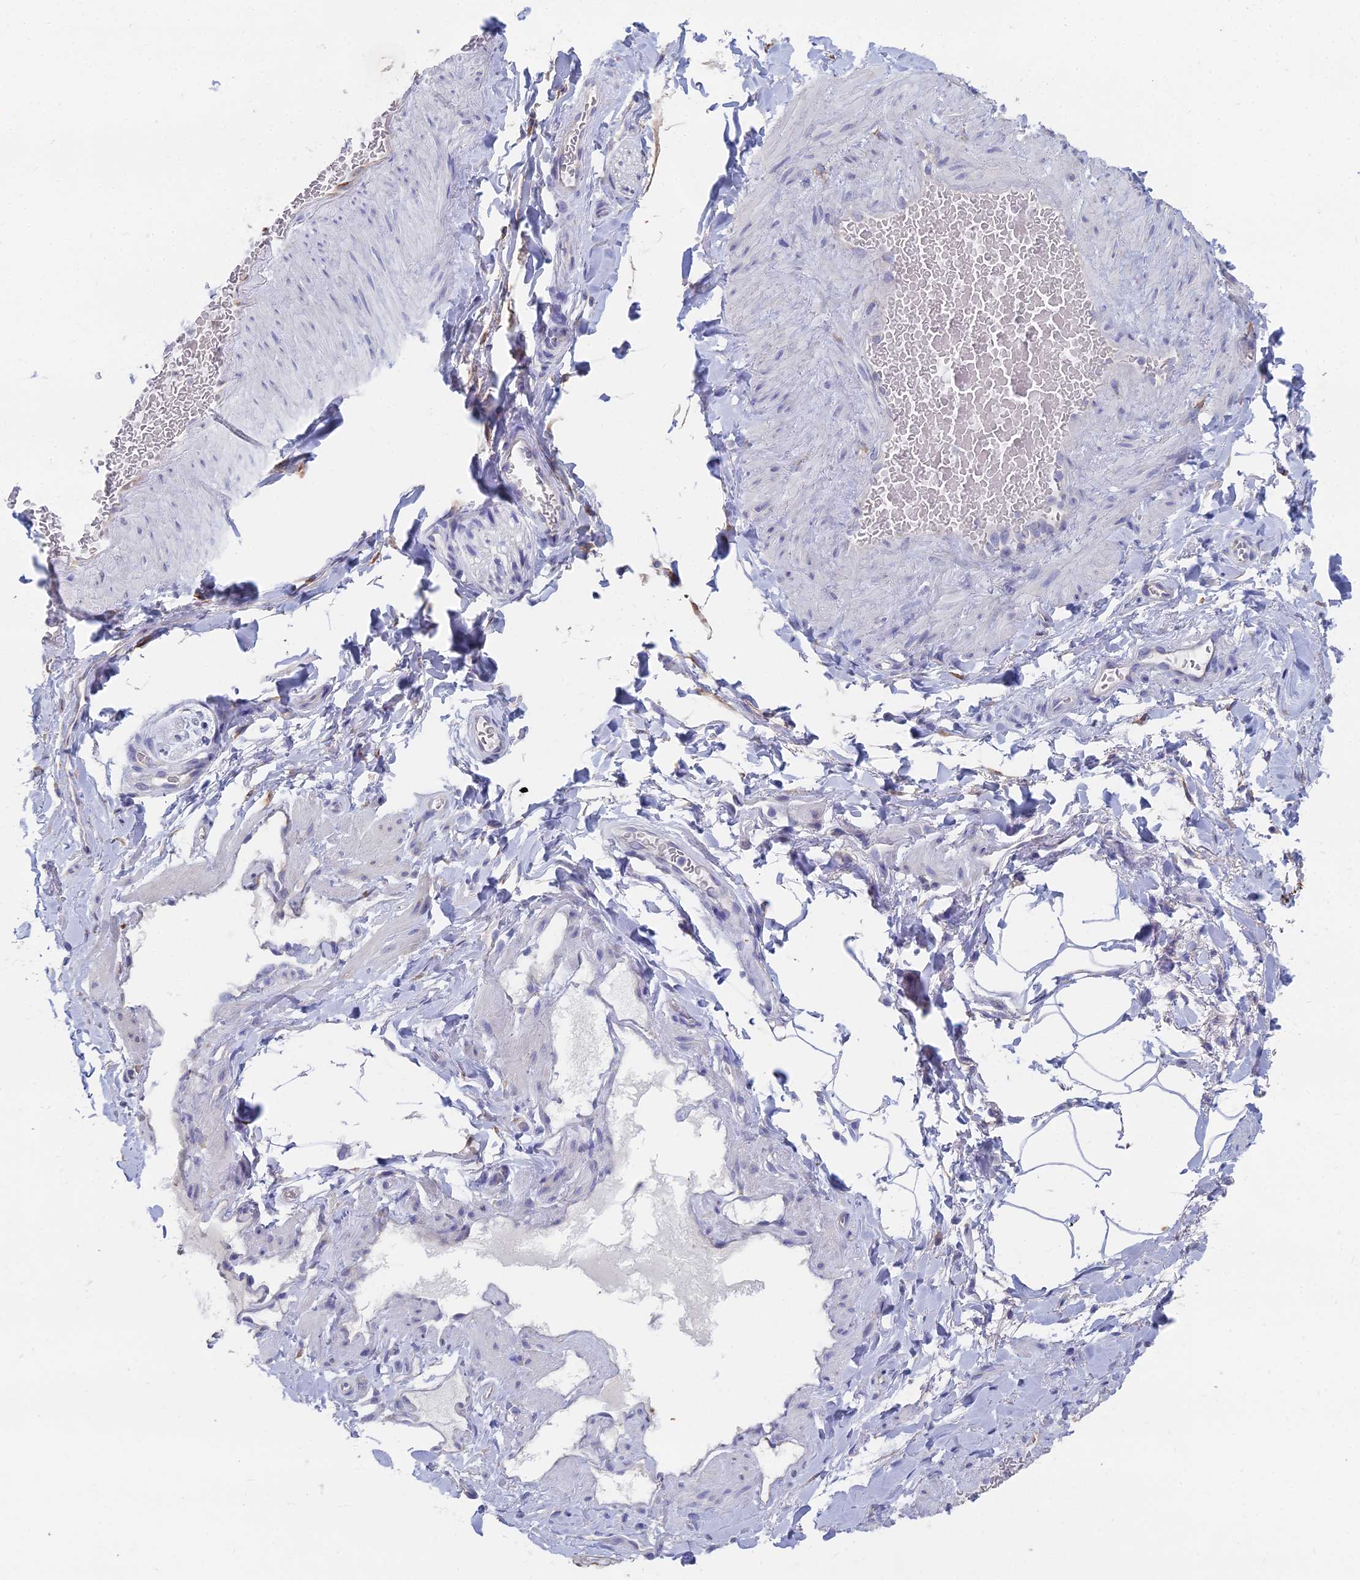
{"staining": {"intensity": "negative", "quantity": "none", "location": "none"}, "tissue": "adipose tissue", "cell_type": "Adipocytes", "image_type": "normal", "snomed": [{"axis": "morphology", "description": "Normal tissue, NOS"}, {"axis": "topography", "description": "Soft tissue"}, {"axis": "topography", "description": "Vascular tissue"}], "caption": "Immunohistochemistry (IHC) of benign adipose tissue exhibits no staining in adipocytes.", "gene": "TNNT3", "patient": {"sex": "male", "age": 54}}